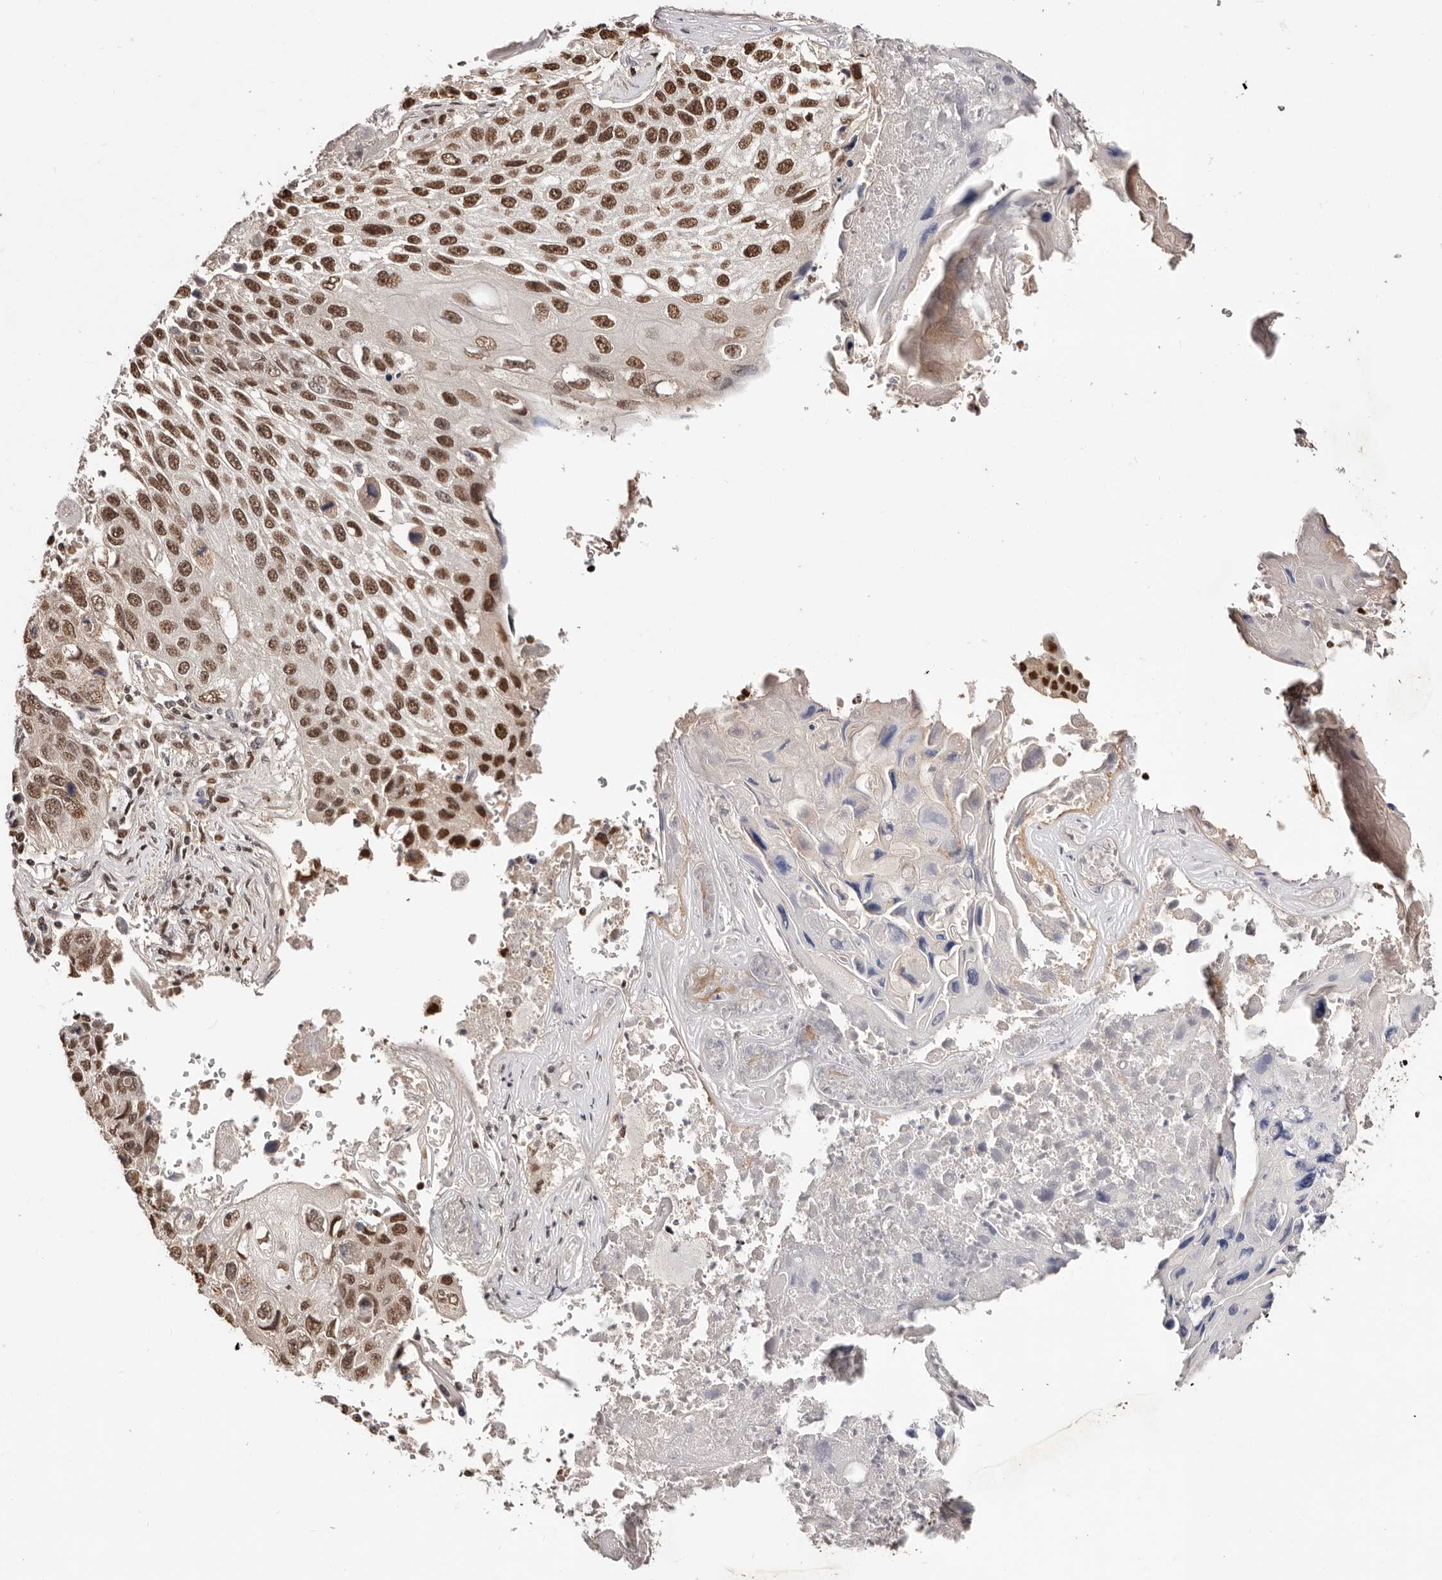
{"staining": {"intensity": "strong", "quantity": ">75%", "location": "nuclear"}, "tissue": "lung cancer", "cell_type": "Tumor cells", "image_type": "cancer", "snomed": [{"axis": "morphology", "description": "Squamous cell carcinoma, NOS"}, {"axis": "topography", "description": "Lung"}], "caption": "Human lung cancer stained with a brown dye shows strong nuclear positive positivity in about >75% of tumor cells.", "gene": "BICRAL", "patient": {"sex": "male", "age": 61}}